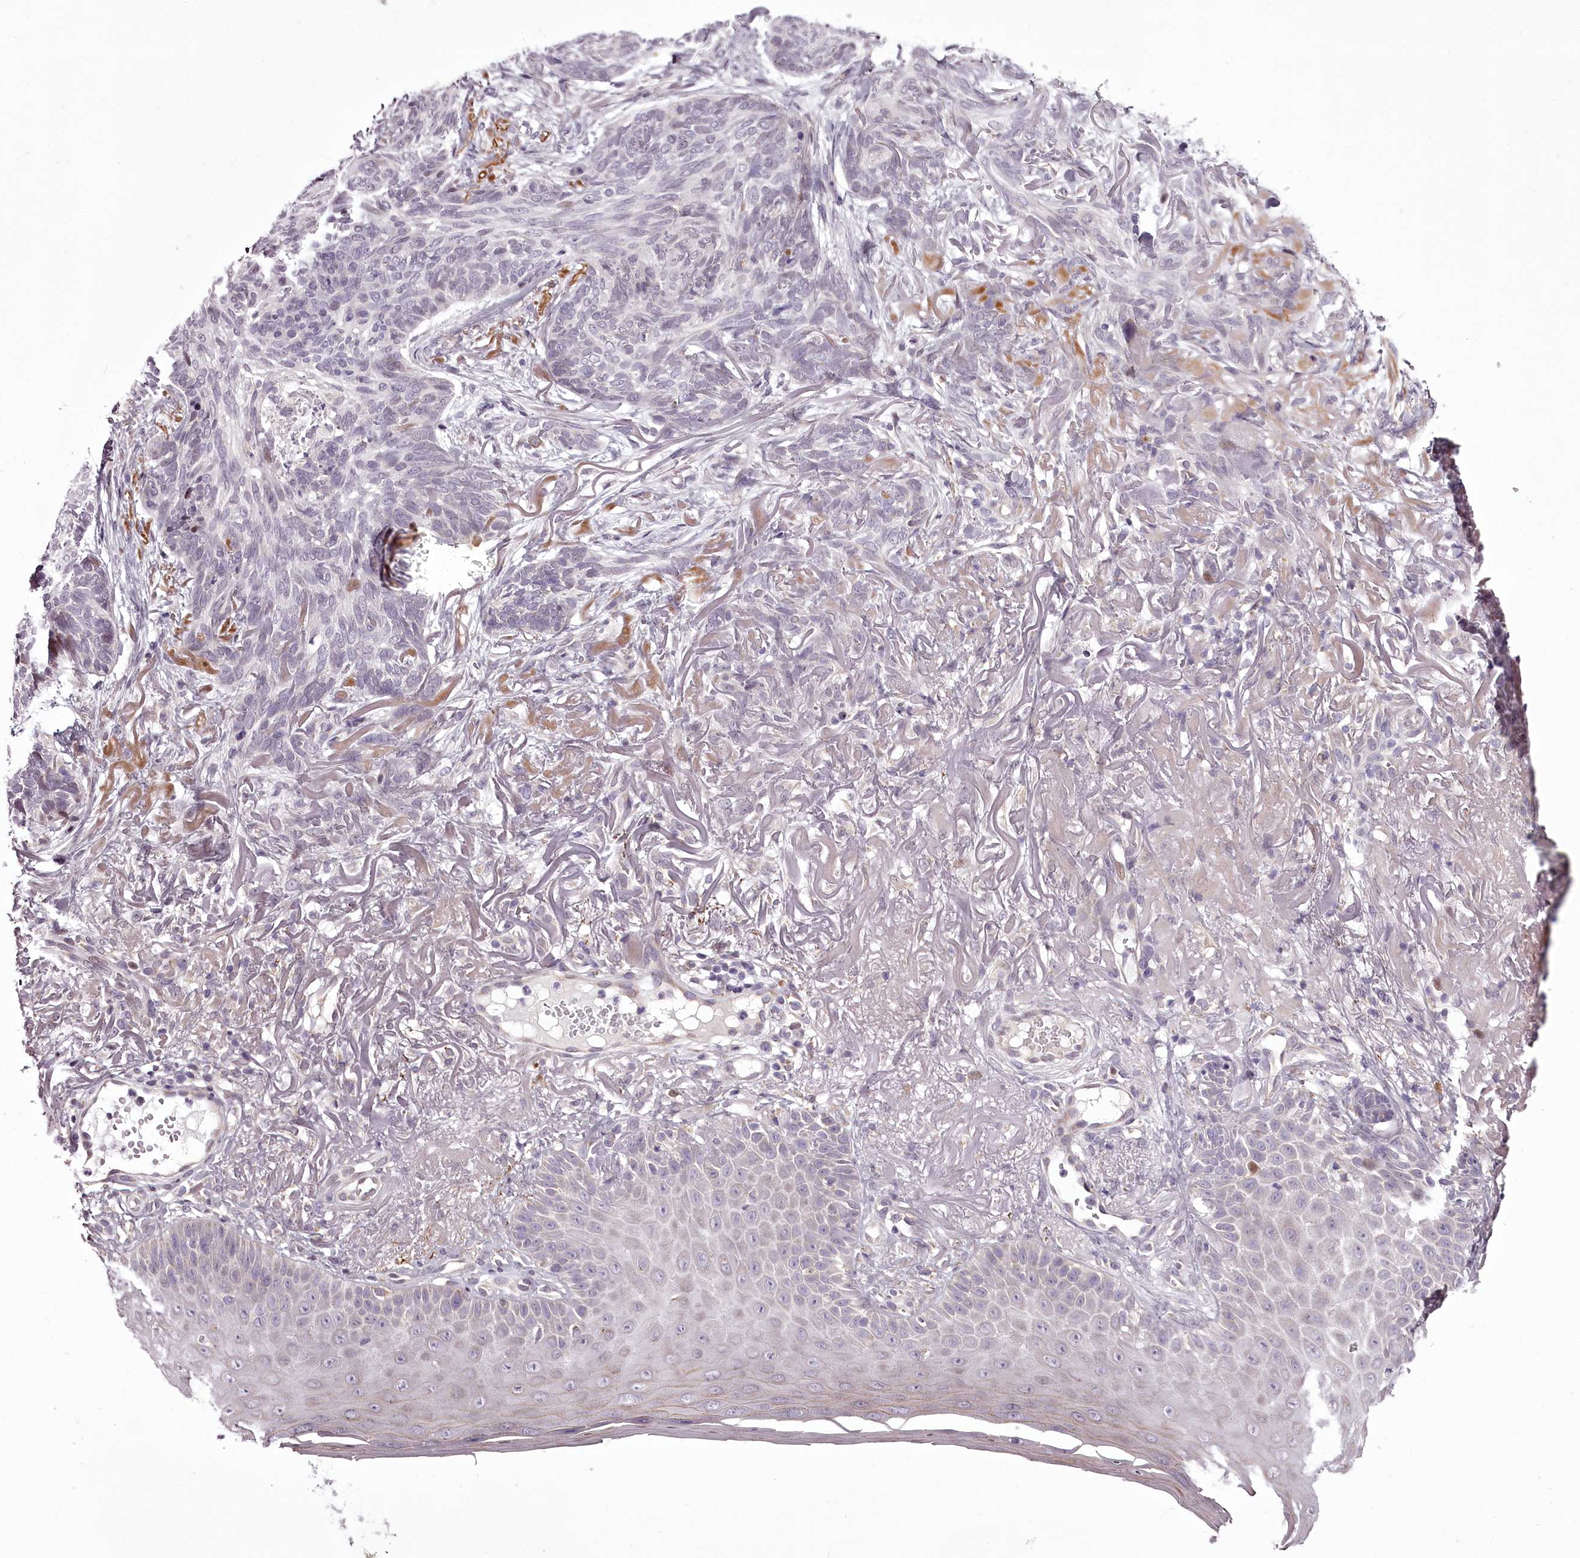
{"staining": {"intensity": "weak", "quantity": "<25%", "location": "nuclear"}, "tissue": "skin cancer", "cell_type": "Tumor cells", "image_type": "cancer", "snomed": [{"axis": "morphology", "description": "Normal tissue, NOS"}, {"axis": "morphology", "description": "Basal cell carcinoma"}, {"axis": "topography", "description": "Skin"}], "caption": "Protein analysis of basal cell carcinoma (skin) reveals no significant expression in tumor cells.", "gene": "C1orf56", "patient": {"sex": "male", "age": 66}}